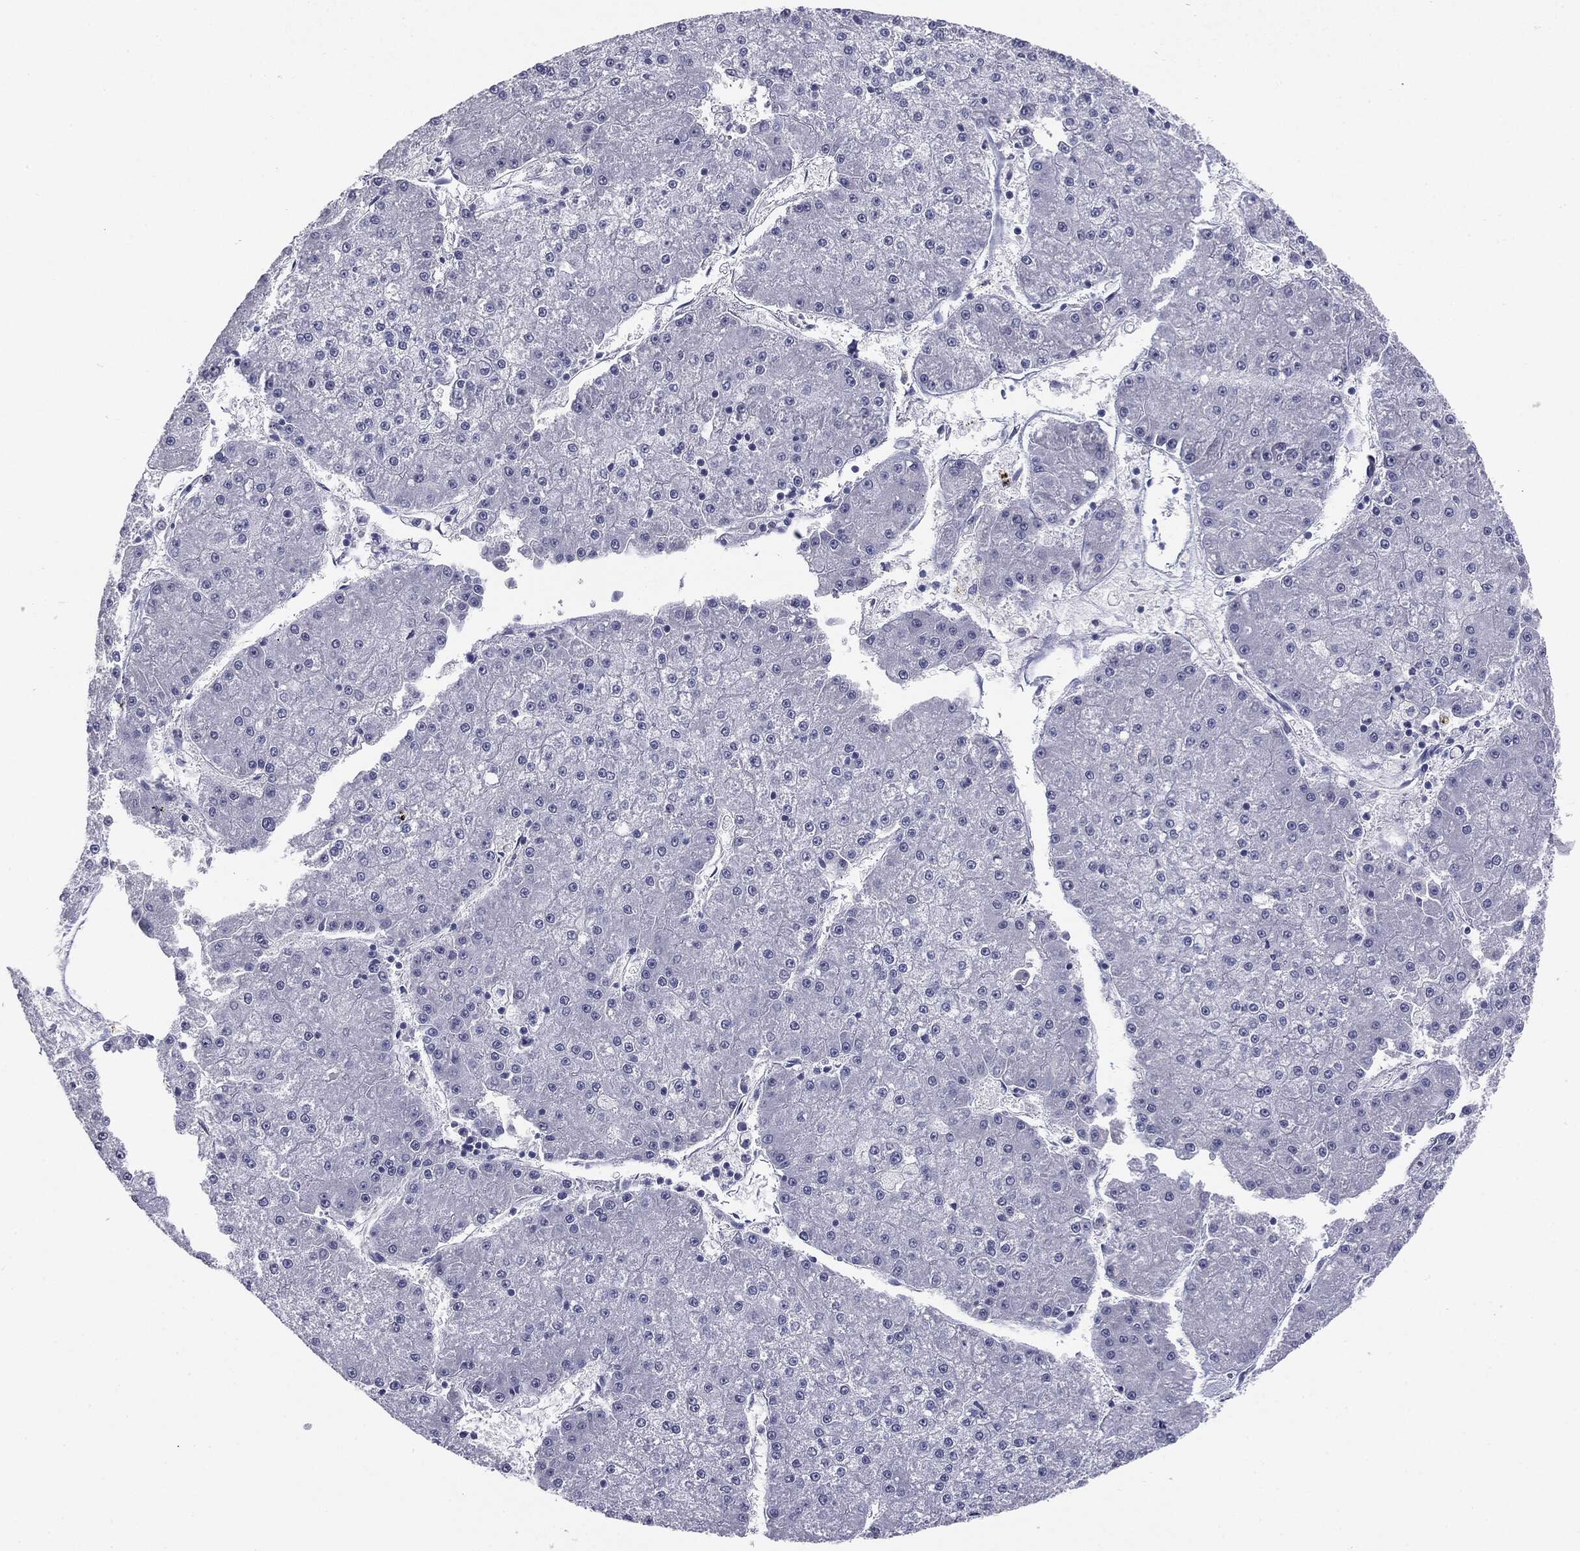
{"staining": {"intensity": "negative", "quantity": "none", "location": "none"}, "tissue": "liver cancer", "cell_type": "Tumor cells", "image_type": "cancer", "snomed": [{"axis": "morphology", "description": "Carcinoma, Hepatocellular, NOS"}, {"axis": "topography", "description": "Liver"}], "caption": "DAB (3,3'-diaminobenzidine) immunohistochemical staining of human liver hepatocellular carcinoma displays no significant positivity in tumor cells. (Brightfield microscopy of DAB (3,3'-diaminobenzidine) IHC at high magnification).", "gene": "SERPINB4", "patient": {"sex": "male", "age": 73}}